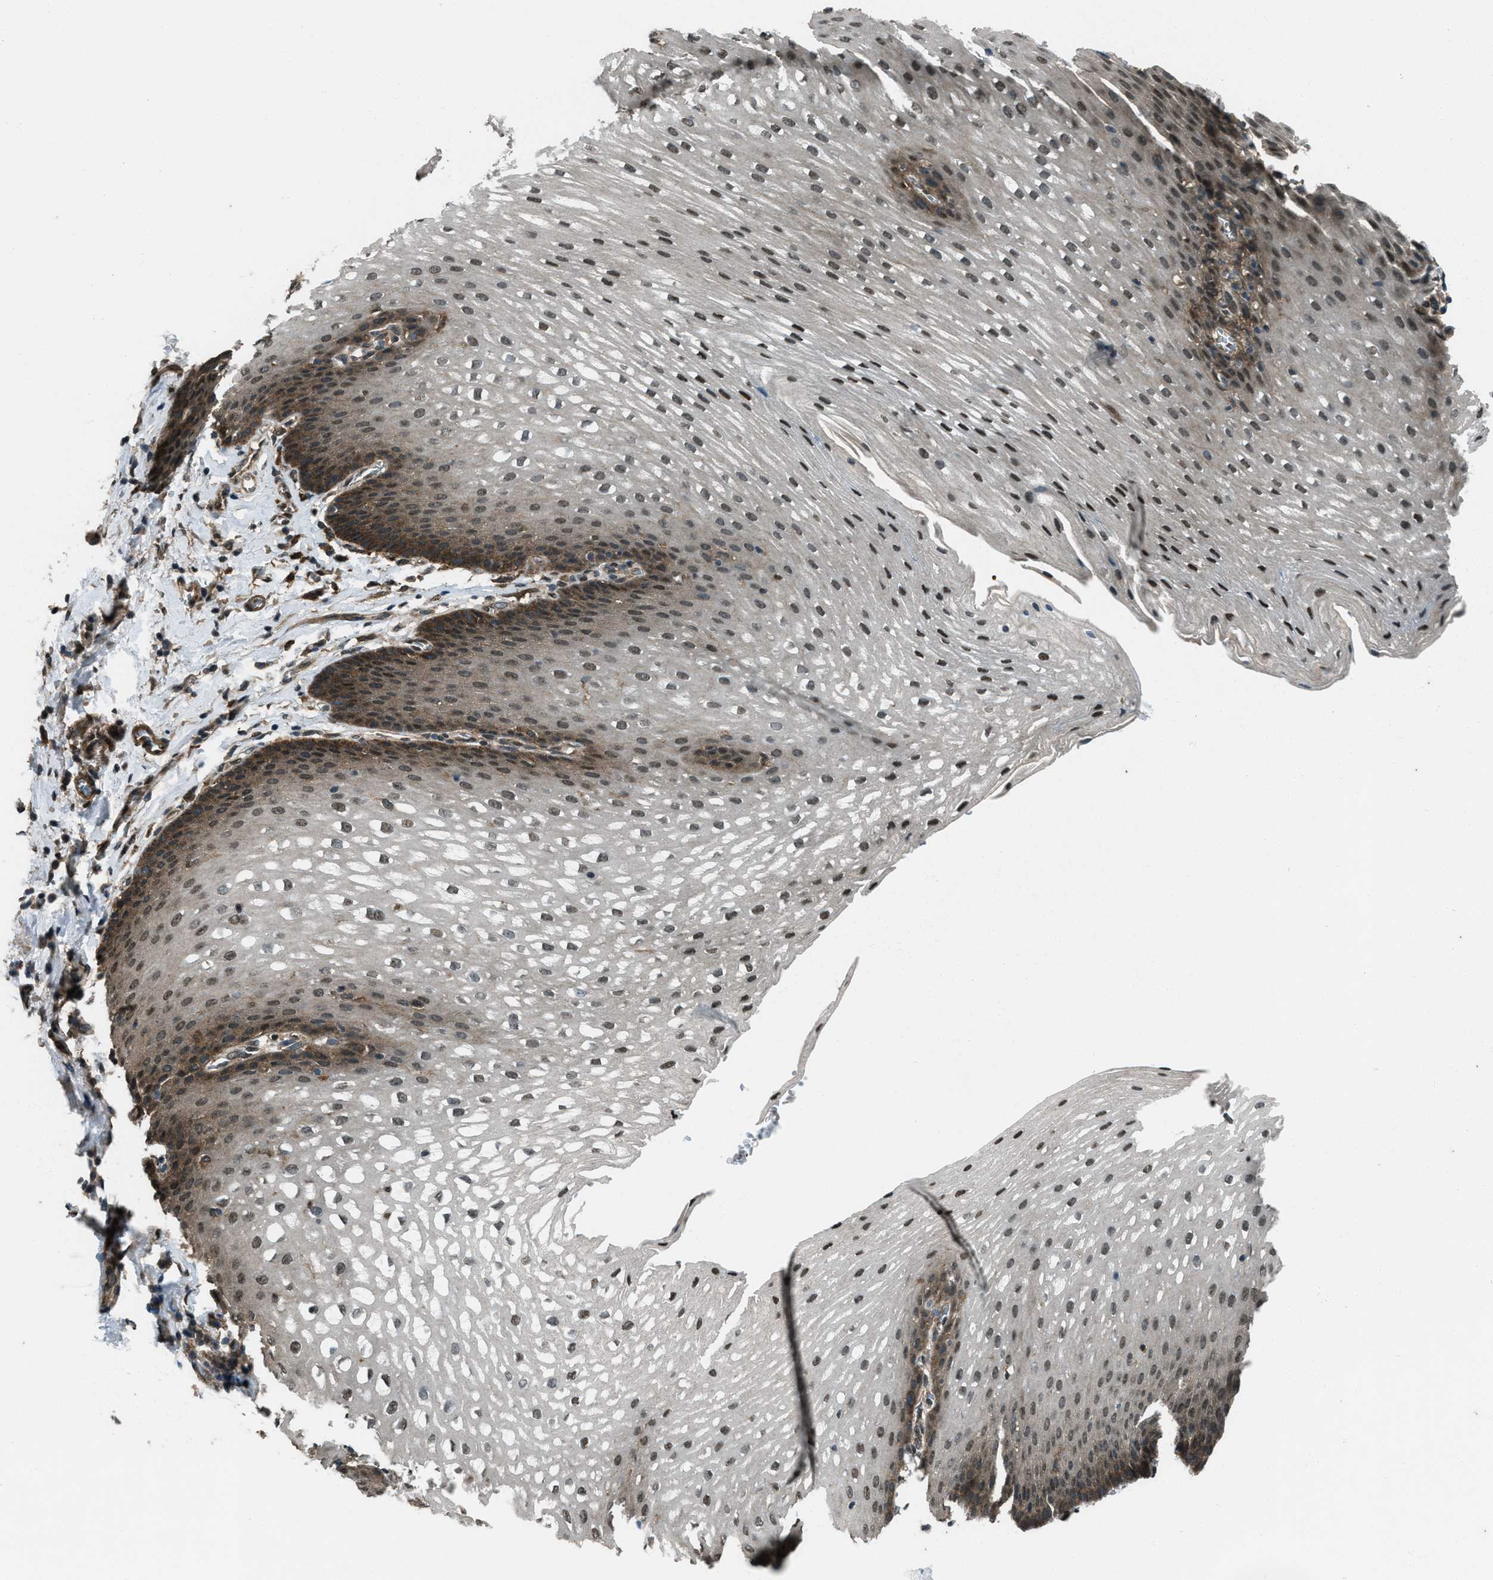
{"staining": {"intensity": "moderate", "quantity": ">75%", "location": "cytoplasmic/membranous,nuclear"}, "tissue": "esophagus", "cell_type": "Squamous epithelial cells", "image_type": "normal", "snomed": [{"axis": "morphology", "description": "Normal tissue, NOS"}, {"axis": "topography", "description": "Esophagus"}], "caption": "Unremarkable esophagus displays moderate cytoplasmic/membranous,nuclear staining in approximately >75% of squamous epithelial cells, visualized by immunohistochemistry. Nuclei are stained in blue.", "gene": "SVIL", "patient": {"sex": "male", "age": 48}}